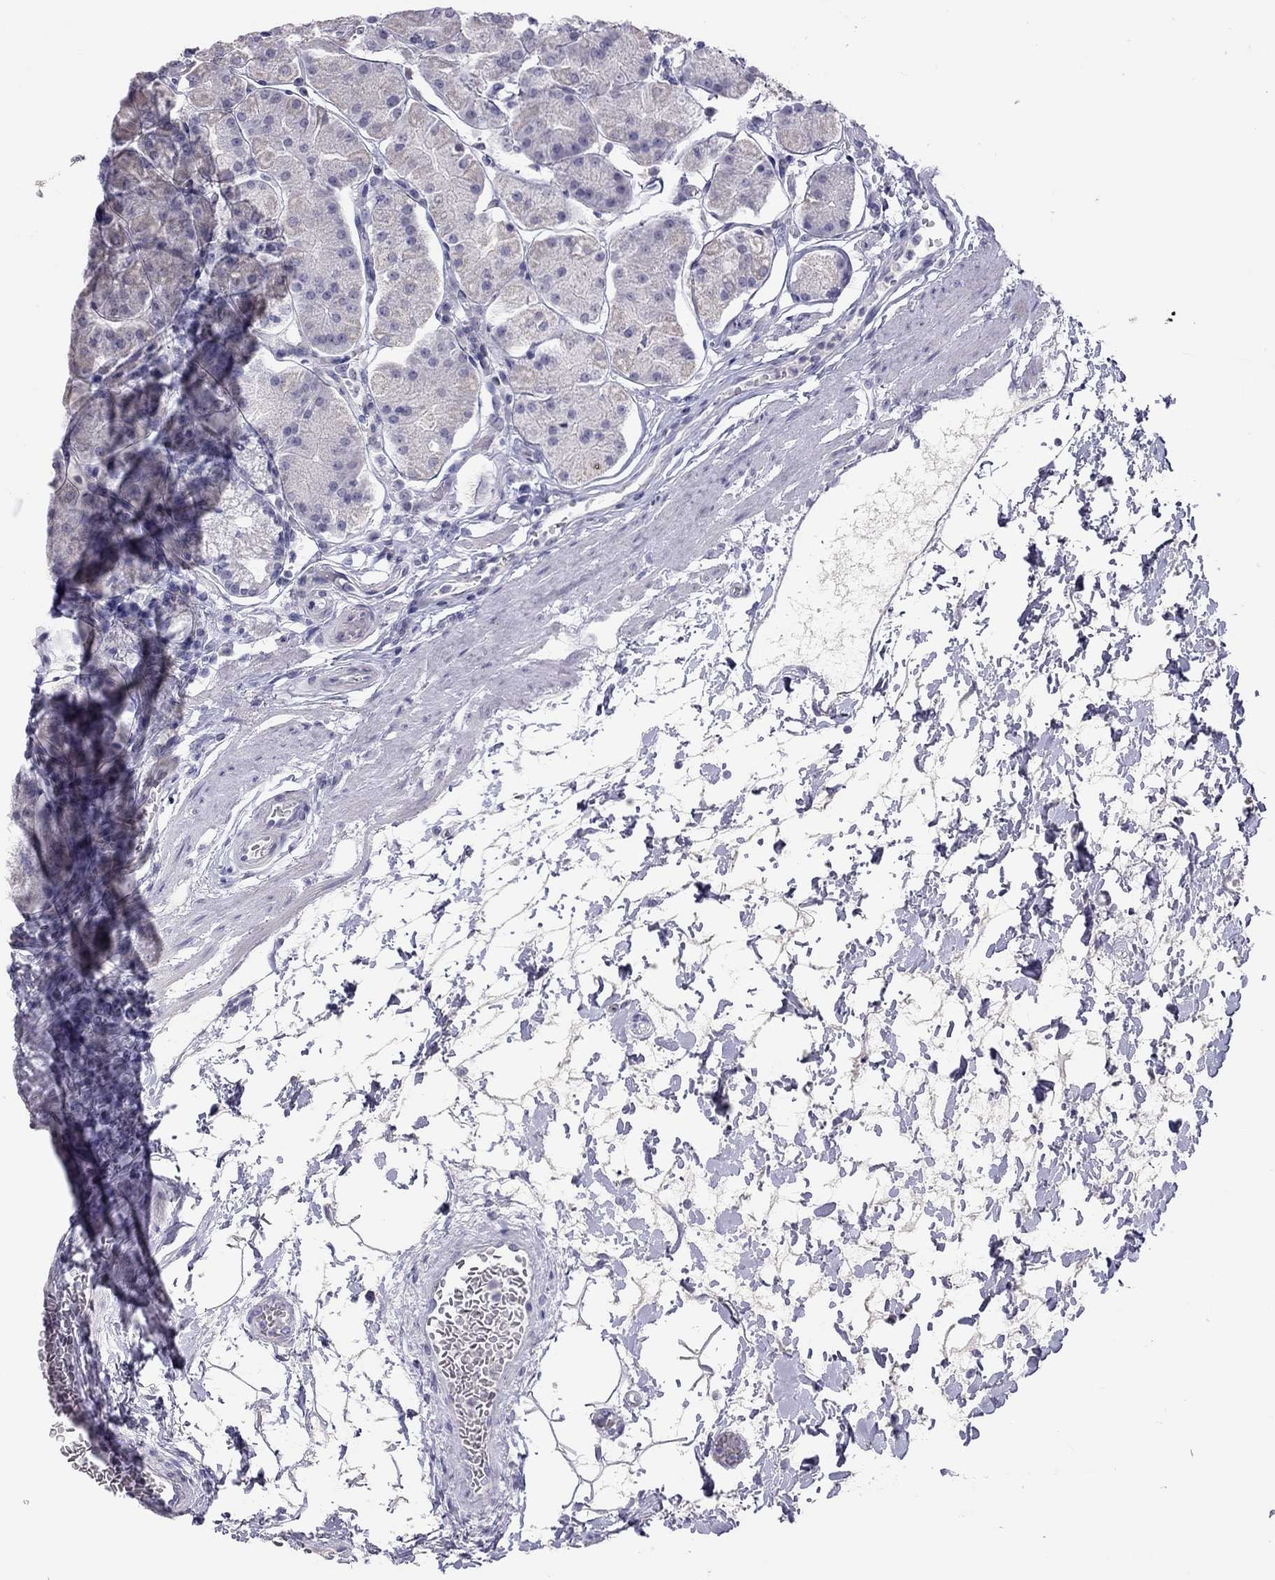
{"staining": {"intensity": "negative", "quantity": "none", "location": "none"}, "tissue": "stomach", "cell_type": "Glandular cells", "image_type": "normal", "snomed": [{"axis": "morphology", "description": "Normal tissue, NOS"}, {"axis": "topography", "description": "Stomach"}], "caption": "The micrograph exhibits no significant positivity in glandular cells of stomach.", "gene": "MUC16", "patient": {"sex": "male", "age": 54}}